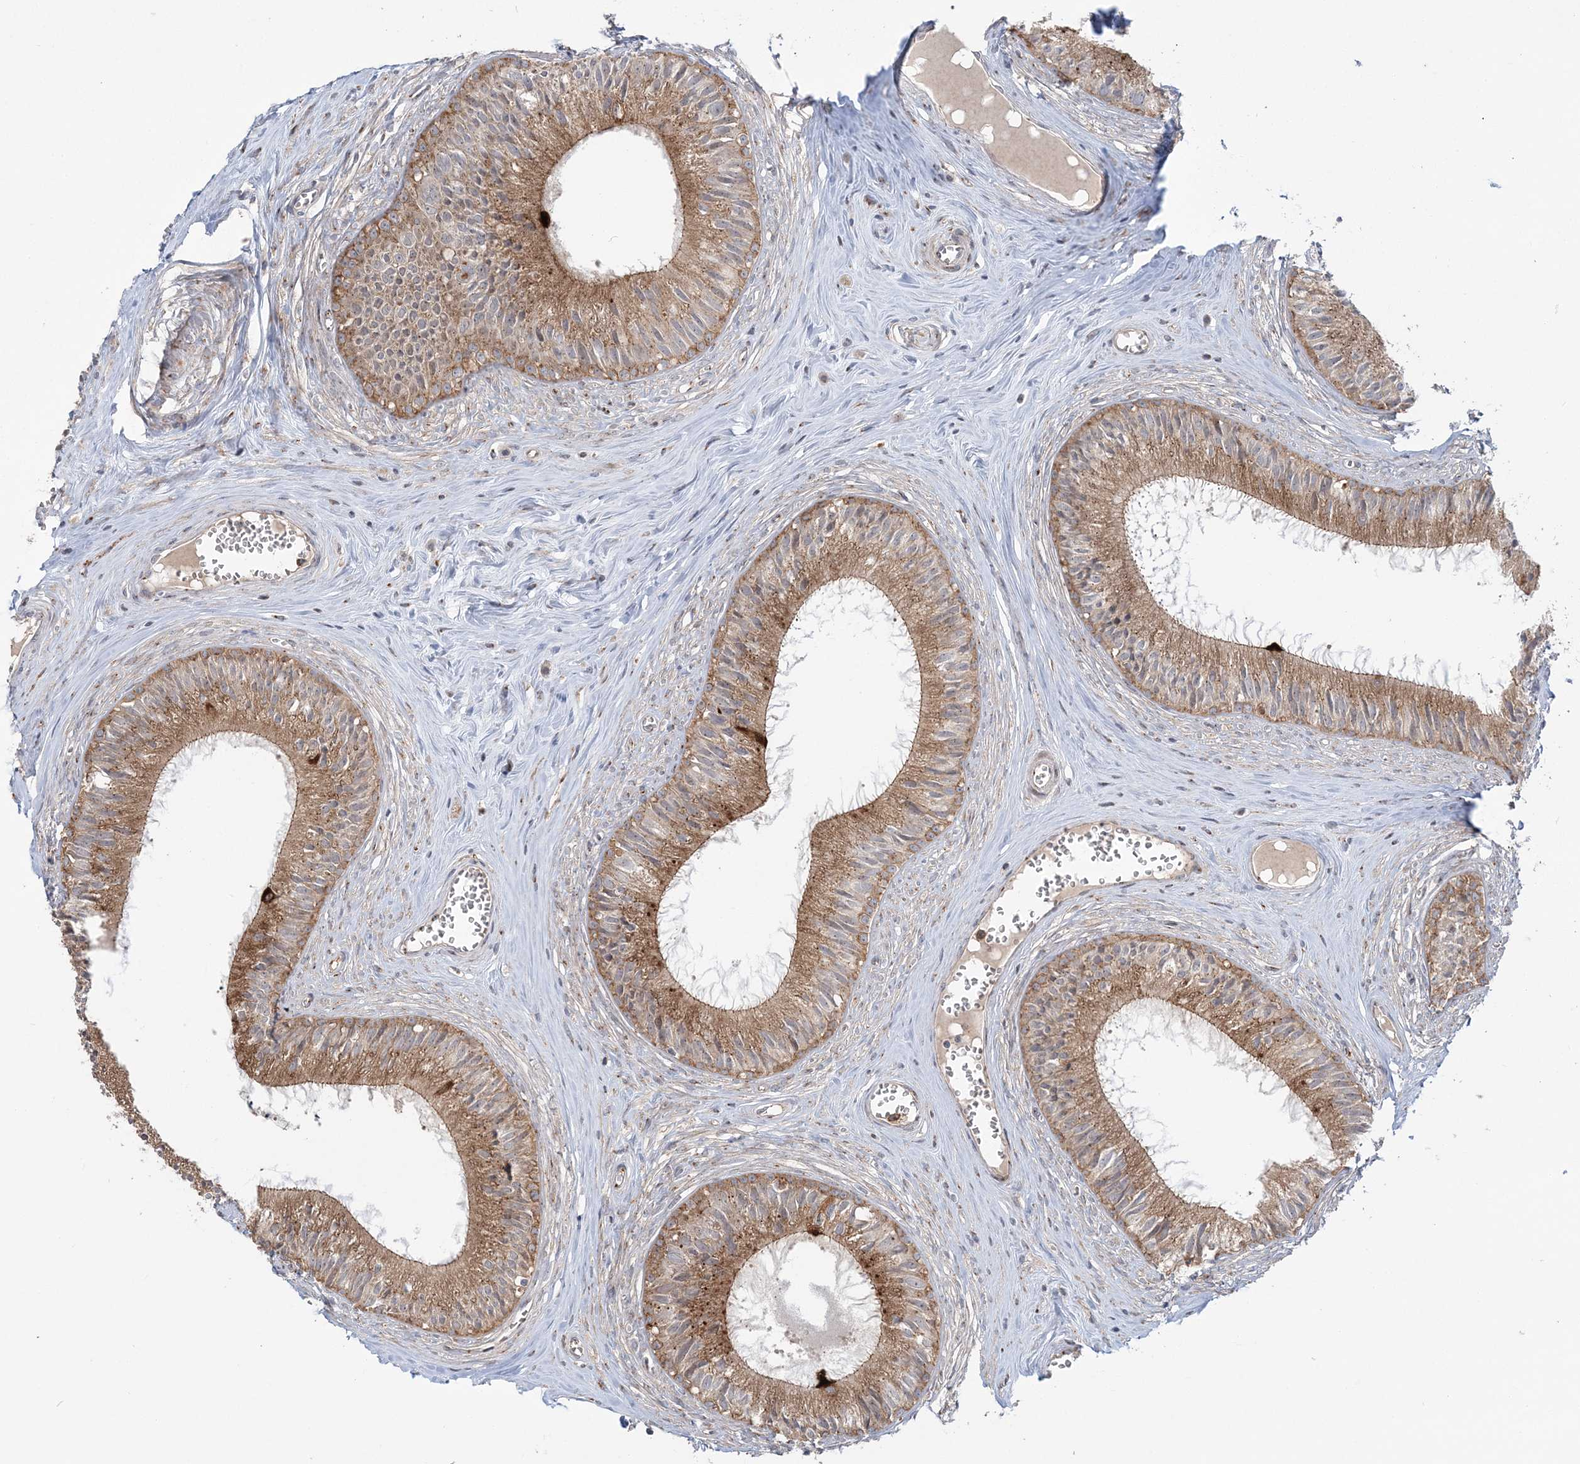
{"staining": {"intensity": "moderate", "quantity": ">75%", "location": "cytoplasmic/membranous"}, "tissue": "epididymis", "cell_type": "Glandular cells", "image_type": "normal", "snomed": [{"axis": "morphology", "description": "Normal tissue, NOS"}, {"axis": "topography", "description": "Epididymis"}], "caption": "Immunohistochemical staining of benign epididymis displays moderate cytoplasmic/membranous protein positivity in about >75% of glandular cells.", "gene": "ABCC3", "patient": {"sex": "male", "age": 36}}